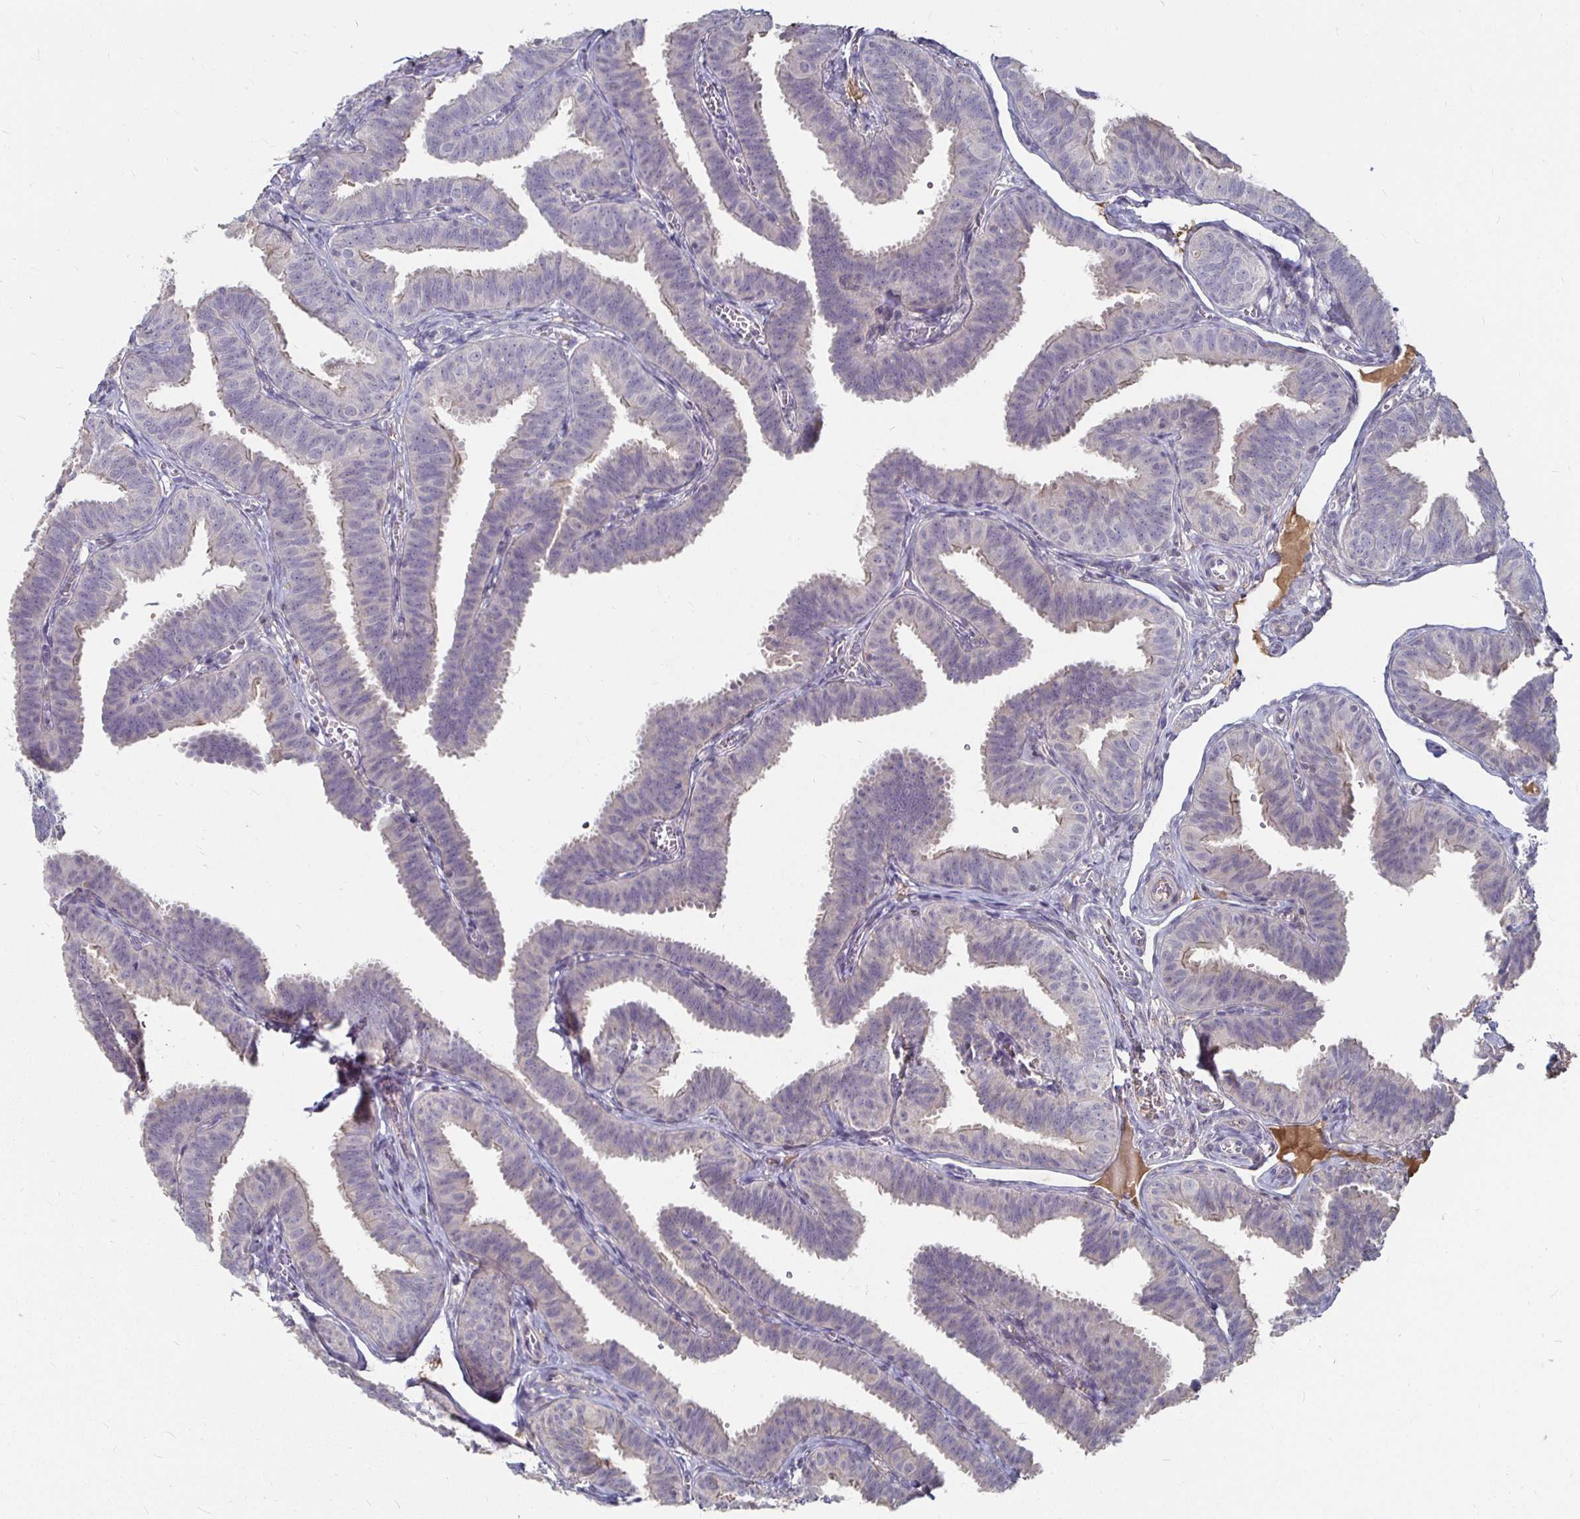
{"staining": {"intensity": "weak", "quantity": "25%-75%", "location": "cytoplasmic/membranous"}, "tissue": "fallopian tube", "cell_type": "Glandular cells", "image_type": "normal", "snomed": [{"axis": "morphology", "description": "Normal tissue, NOS"}, {"axis": "topography", "description": "Fallopian tube"}], "caption": "Protein analysis of unremarkable fallopian tube demonstrates weak cytoplasmic/membranous positivity in about 25%-75% of glandular cells.", "gene": "RNF144B", "patient": {"sex": "female", "age": 25}}